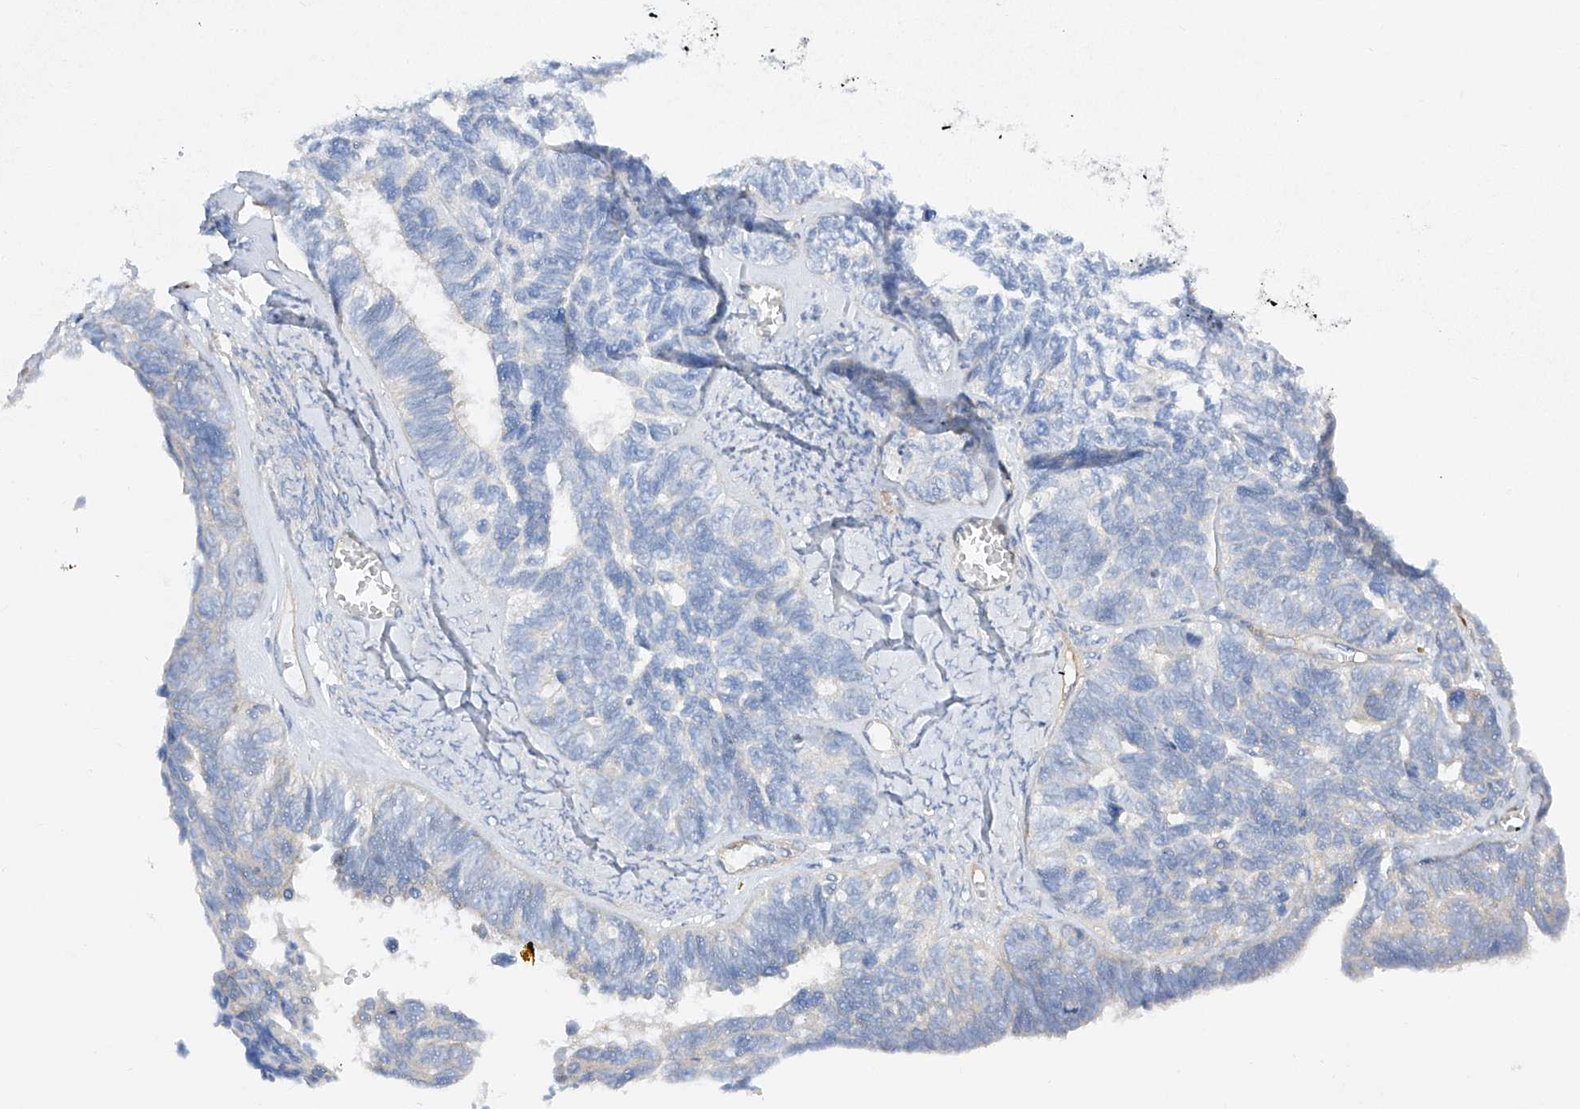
{"staining": {"intensity": "negative", "quantity": "none", "location": "none"}, "tissue": "ovarian cancer", "cell_type": "Tumor cells", "image_type": "cancer", "snomed": [{"axis": "morphology", "description": "Cystadenocarcinoma, serous, NOS"}, {"axis": "topography", "description": "Ovary"}], "caption": "IHC image of neoplastic tissue: ovarian serous cystadenocarcinoma stained with DAB exhibits no significant protein positivity in tumor cells. Brightfield microscopy of IHC stained with DAB (brown) and hematoxylin (blue), captured at high magnification.", "gene": "LCA5", "patient": {"sex": "female", "age": 79}}